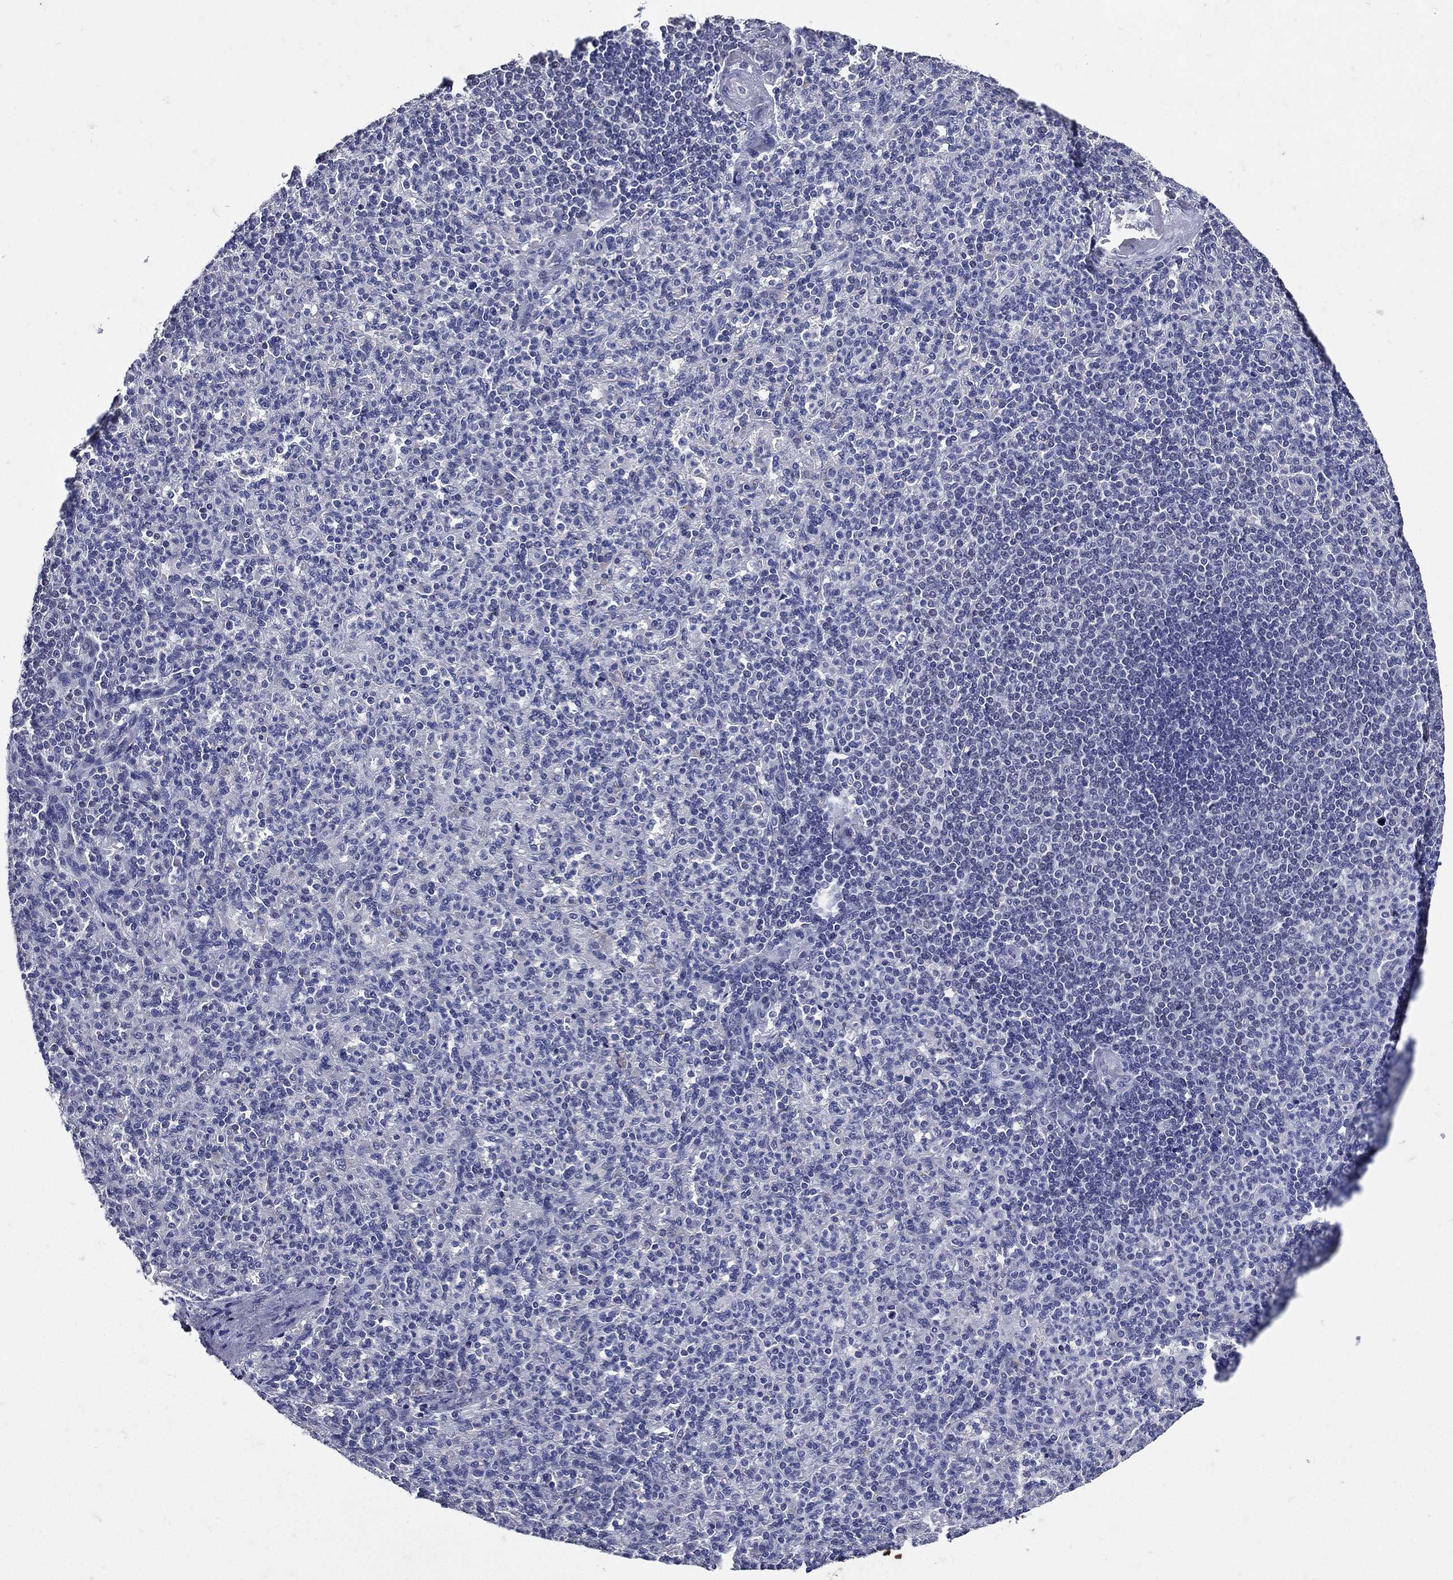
{"staining": {"intensity": "negative", "quantity": "none", "location": "none"}, "tissue": "spleen", "cell_type": "Cells in red pulp", "image_type": "normal", "snomed": [{"axis": "morphology", "description": "Normal tissue, NOS"}, {"axis": "topography", "description": "Spleen"}], "caption": "DAB immunohistochemical staining of unremarkable spleen shows no significant positivity in cells in red pulp. Nuclei are stained in blue.", "gene": "TGM1", "patient": {"sex": "female", "age": 74}}